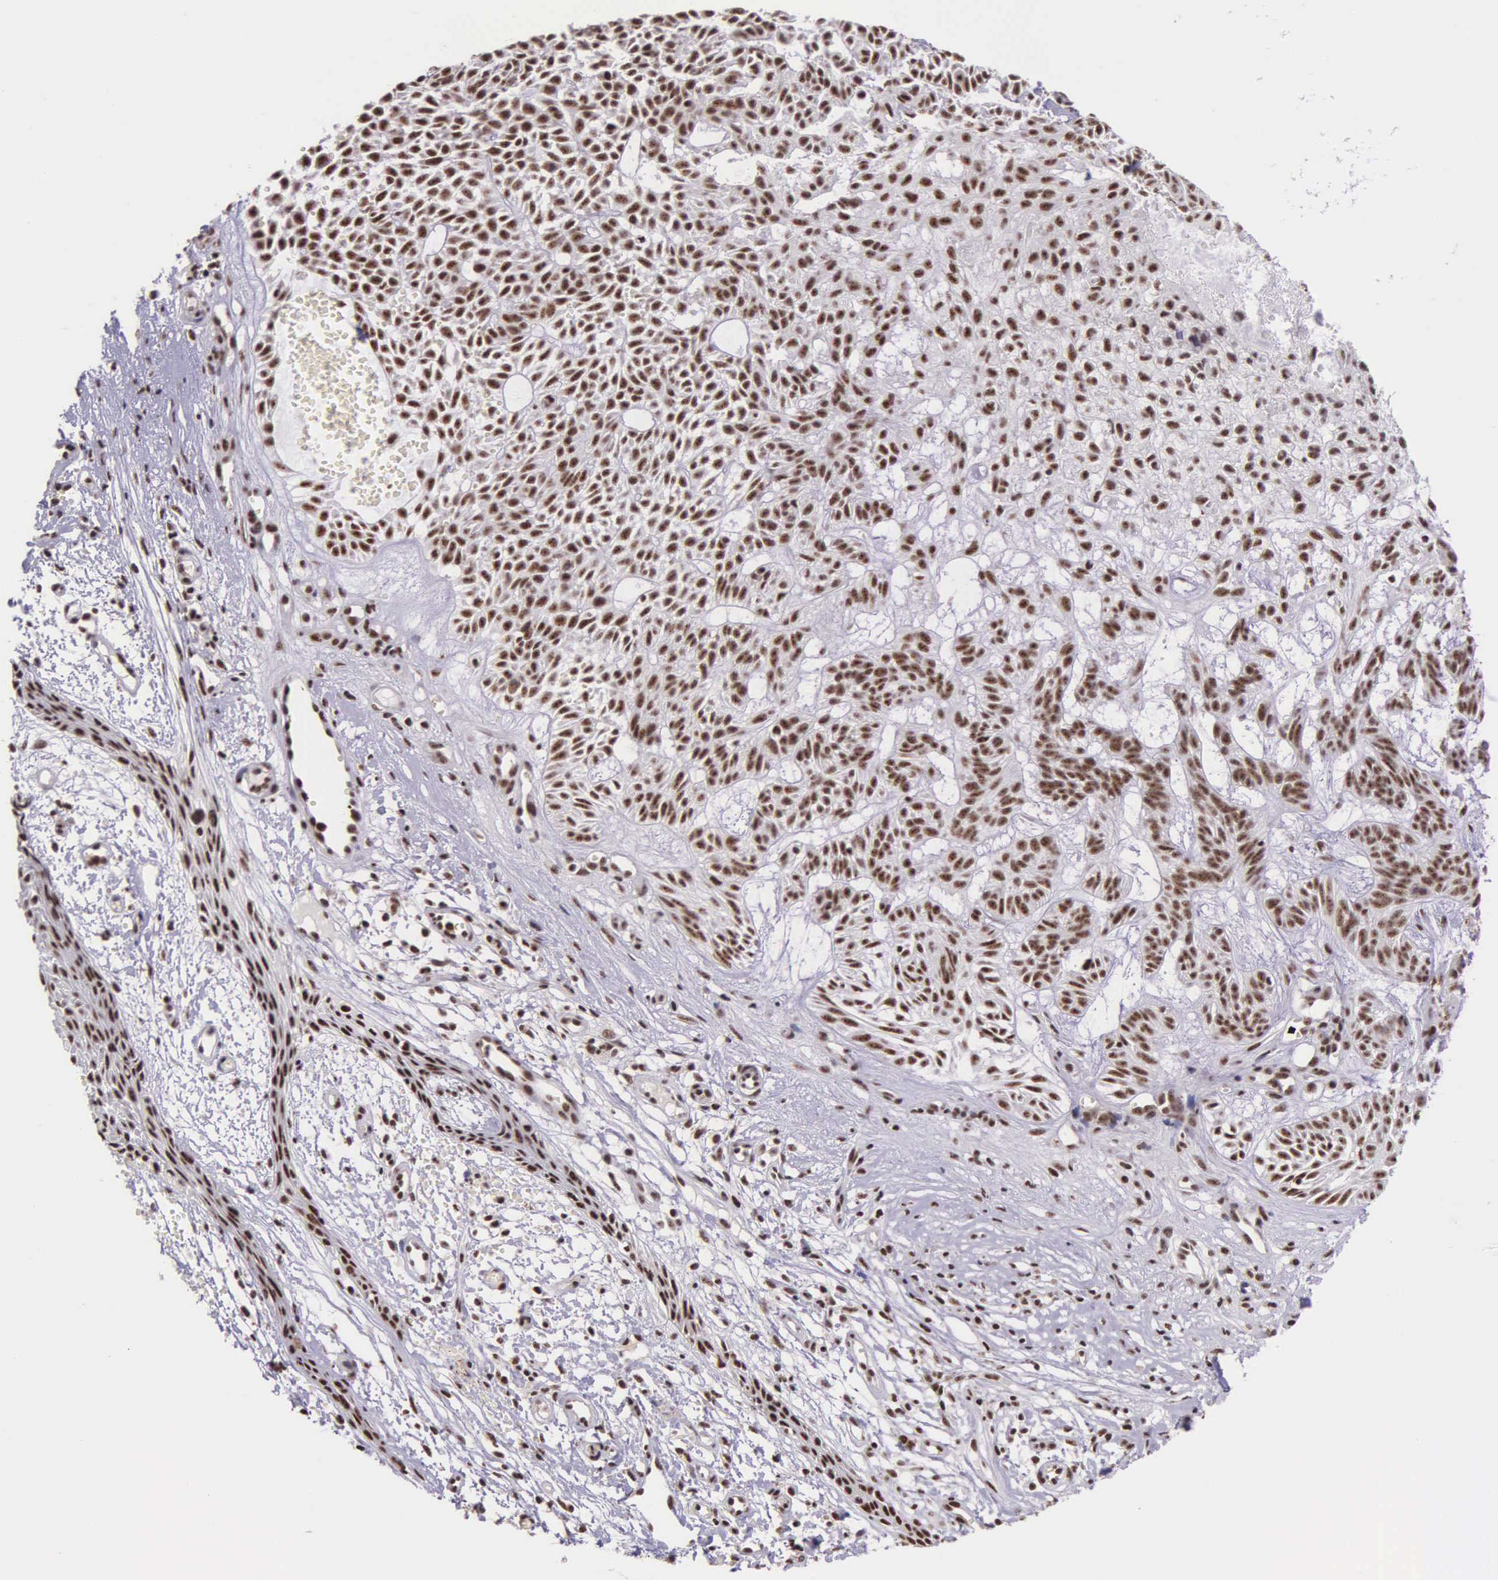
{"staining": {"intensity": "moderate", "quantity": ">75%", "location": "nuclear"}, "tissue": "skin cancer", "cell_type": "Tumor cells", "image_type": "cancer", "snomed": [{"axis": "morphology", "description": "Basal cell carcinoma"}, {"axis": "topography", "description": "Skin"}], "caption": "High-power microscopy captured an immunohistochemistry (IHC) image of skin basal cell carcinoma, revealing moderate nuclear staining in about >75% of tumor cells.", "gene": "FAM47A", "patient": {"sex": "male", "age": 75}}